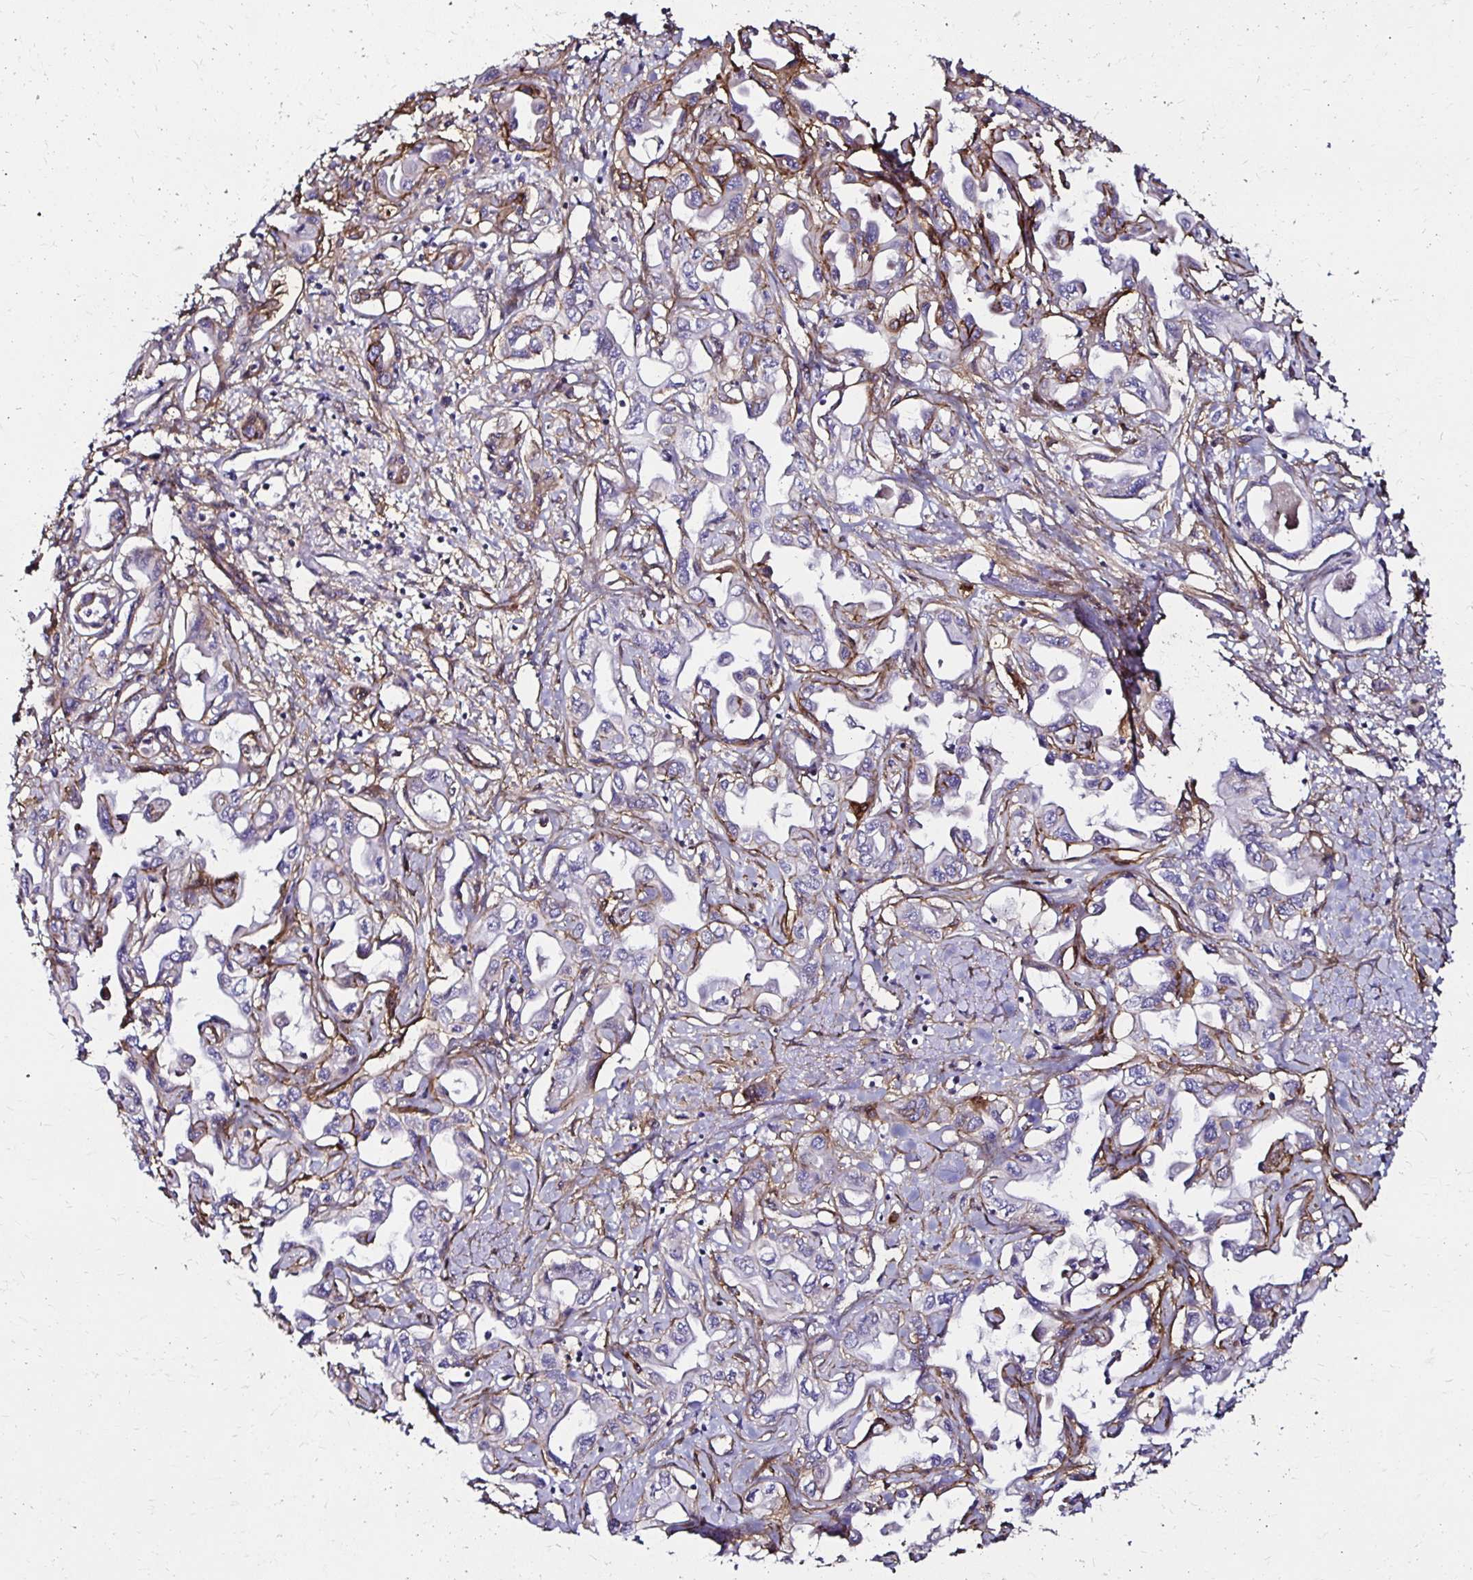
{"staining": {"intensity": "negative", "quantity": "none", "location": "none"}, "tissue": "liver cancer", "cell_type": "Tumor cells", "image_type": "cancer", "snomed": [{"axis": "morphology", "description": "Cholangiocarcinoma"}, {"axis": "topography", "description": "Liver"}], "caption": "High magnification brightfield microscopy of cholangiocarcinoma (liver) stained with DAB (3,3'-diaminobenzidine) (brown) and counterstained with hematoxylin (blue): tumor cells show no significant positivity. The staining is performed using DAB (3,3'-diaminobenzidine) brown chromogen with nuclei counter-stained in using hematoxylin.", "gene": "ITGB1", "patient": {"sex": "female", "age": 64}}